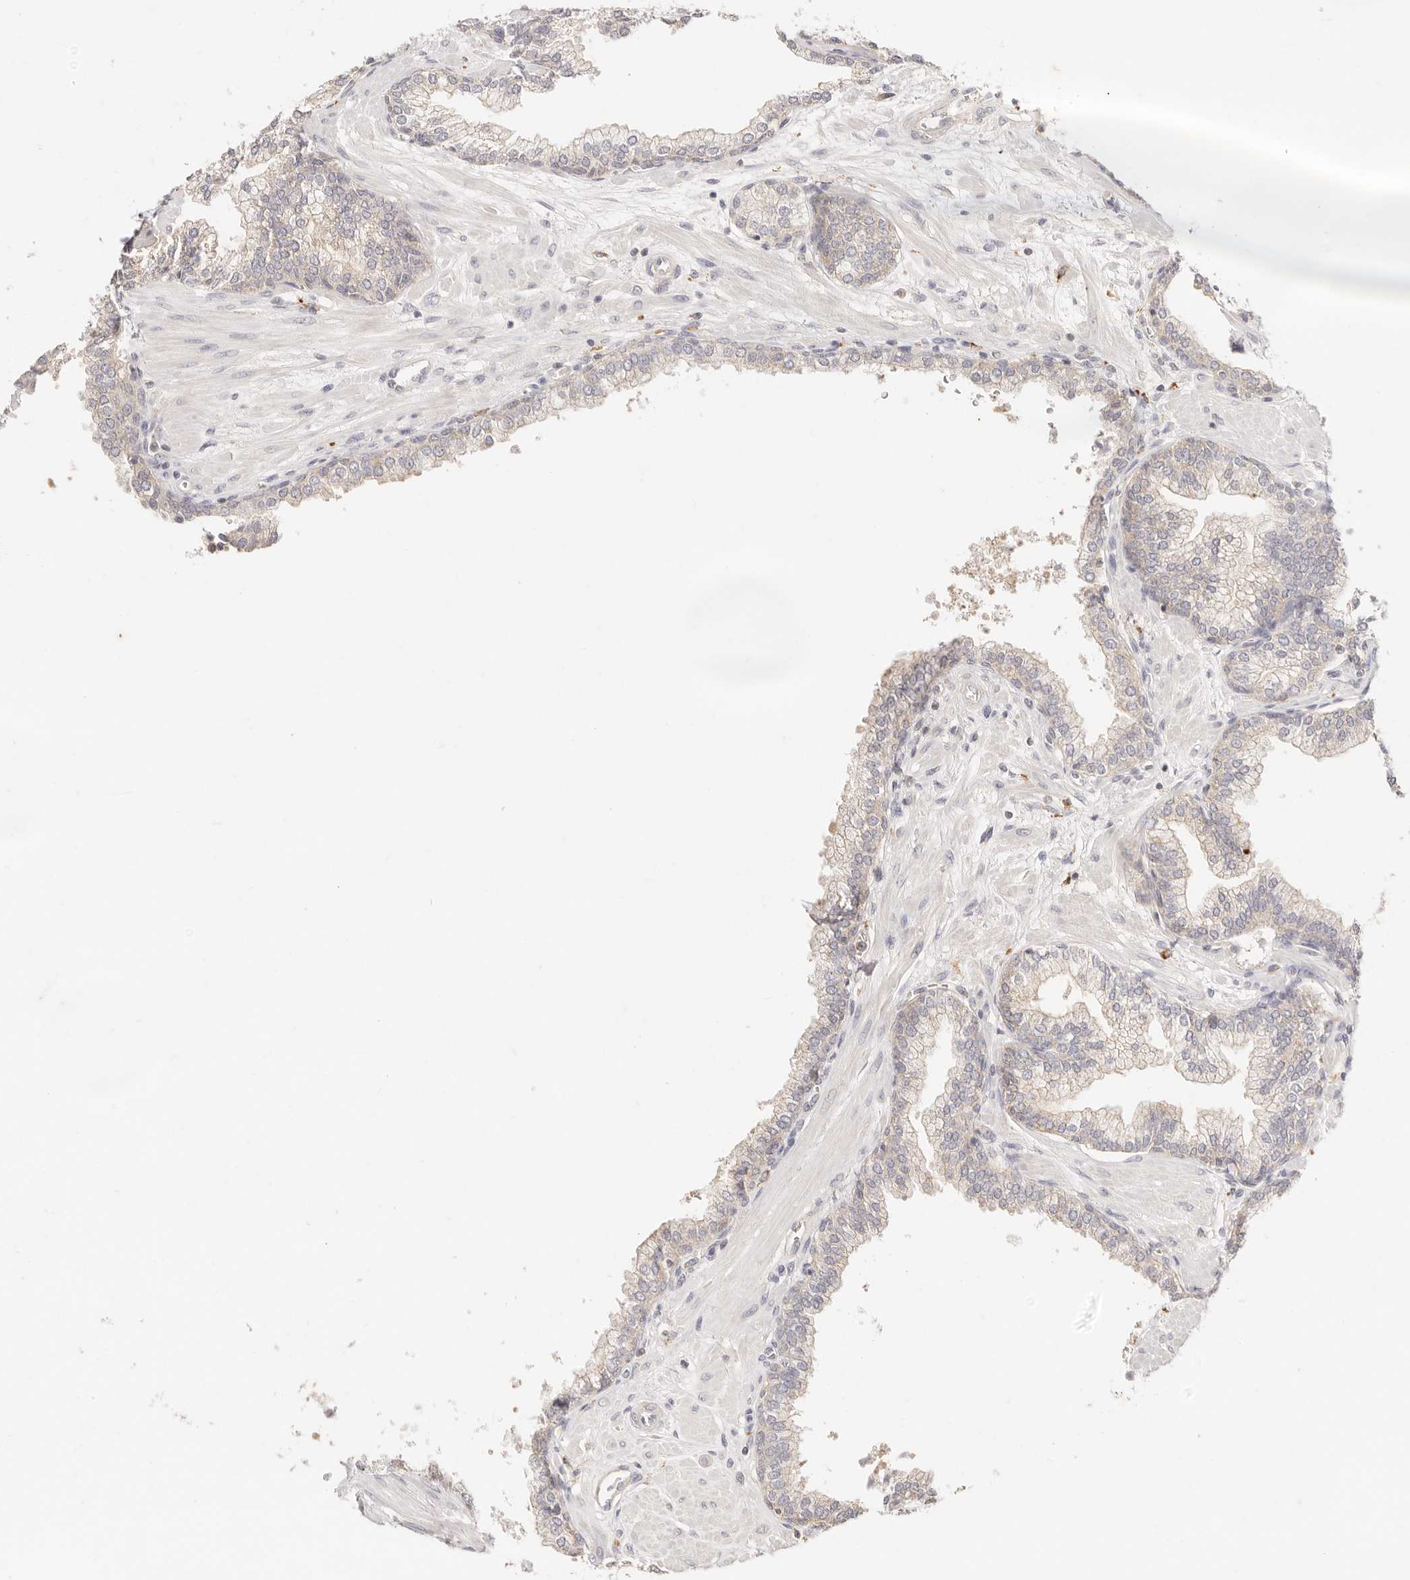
{"staining": {"intensity": "moderate", "quantity": "<25%", "location": "cytoplasmic/membranous"}, "tissue": "prostate", "cell_type": "Glandular cells", "image_type": "normal", "snomed": [{"axis": "morphology", "description": "Normal tissue, NOS"}, {"axis": "morphology", "description": "Urothelial carcinoma, Low grade"}, {"axis": "topography", "description": "Urinary bladder"}, {"axis": "topography", "description": "Prostate"}], "caption": "Immunohistochemistry (IHC) image of unremarkable prostate: human prostate stained using IHC demonstrates low levels of moderate protein expression localized specifically in the cytoplasmic/membranous of glandular cells, appearing as a cytoplasmic/membranous brown color.", "gene": "HK2", "patient": {"sex": "male", "age": 60}}